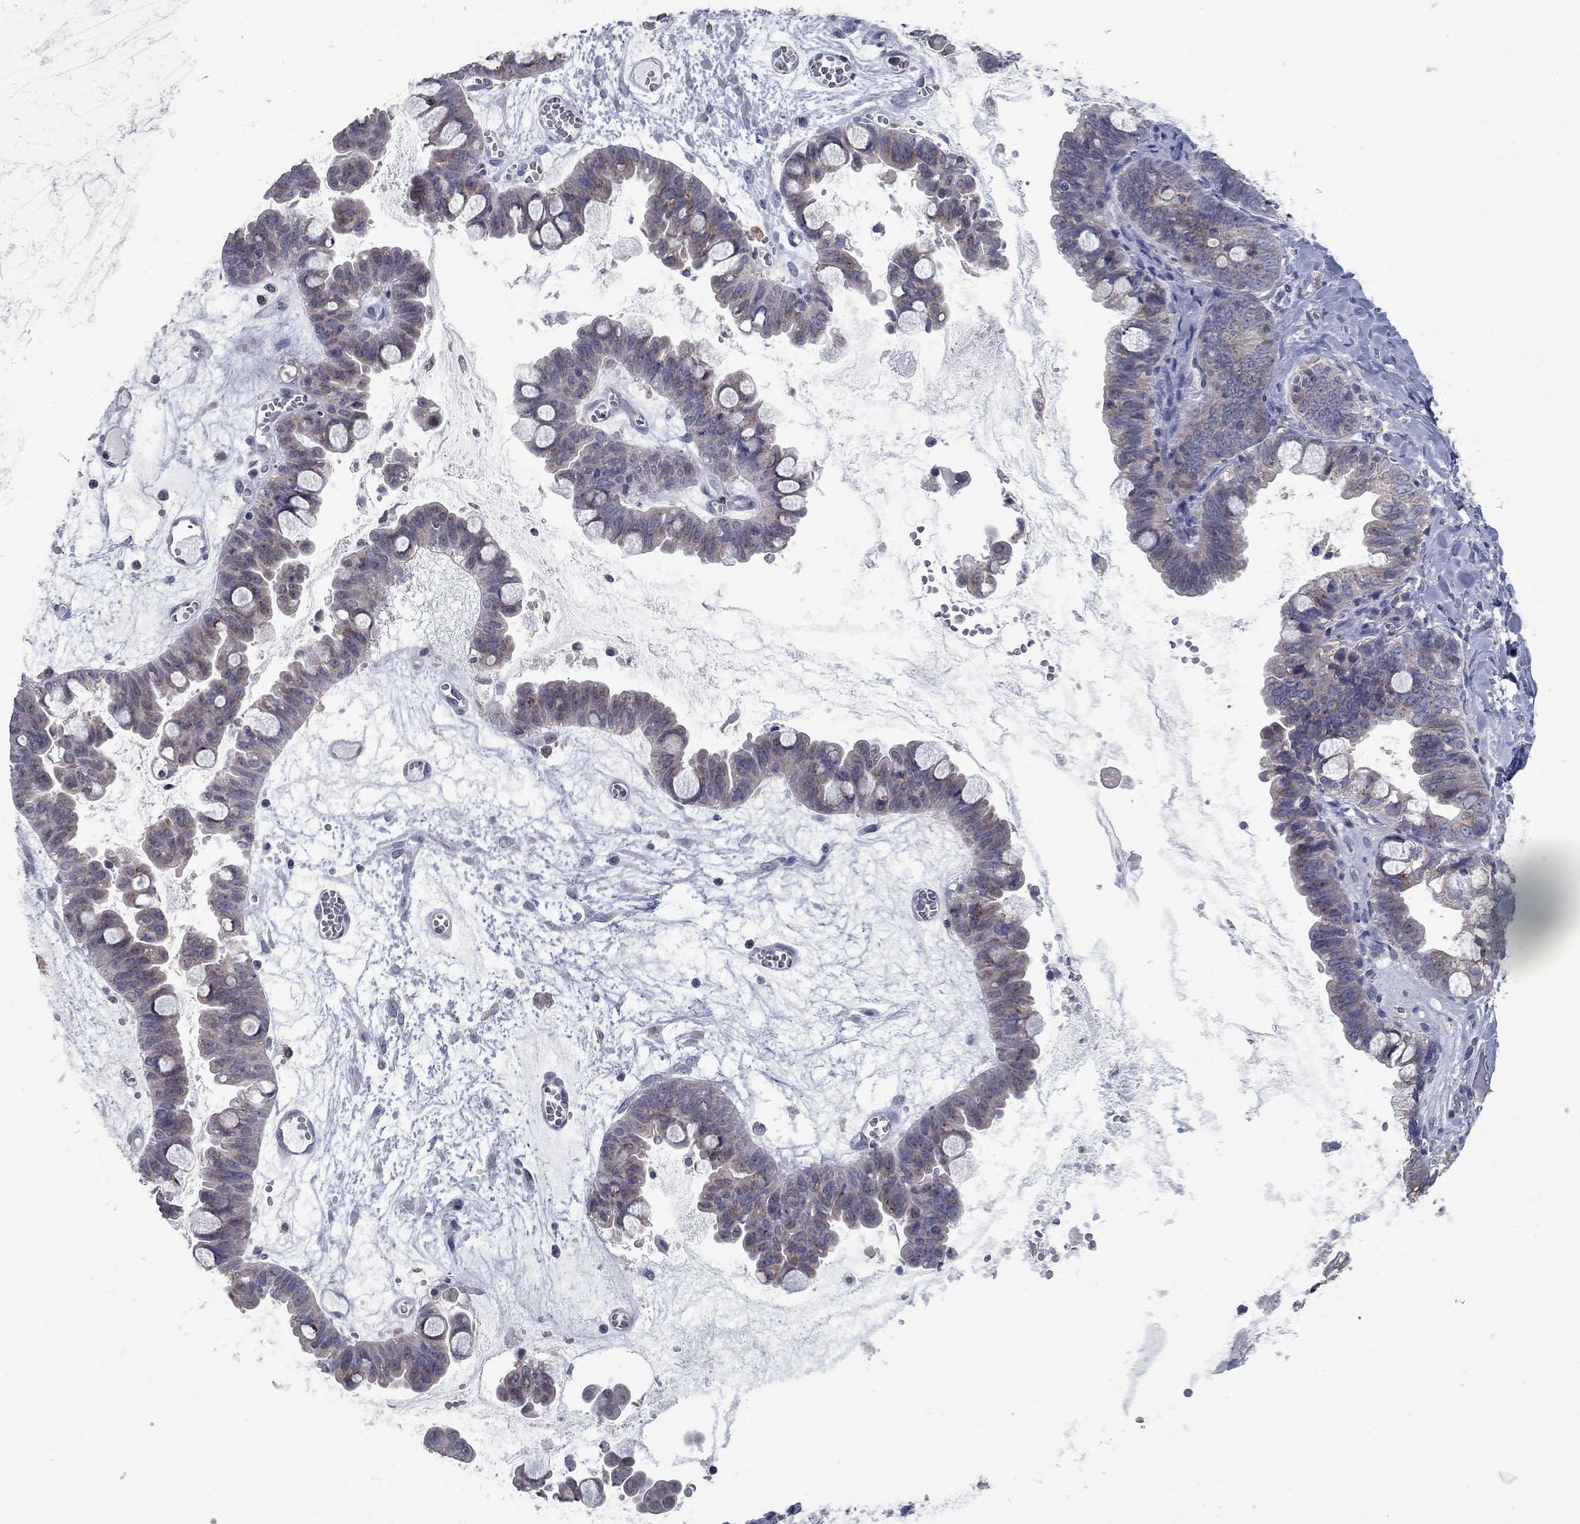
{"staining": {"intensity": "weak", "quantity": "25%-75%", "location": "cytoplasmic/membranous"}, "tissue": "ovarian cancer", "cell_type": "Tumor cells", "image_type": "cancer", "snomed": [{"axis": "morphology", "description": "Cystadenocarcinoma, mucinous, NOS"}, {"axis": "topography", "description": "Ovary"}], "caption": "Mucinous cystadenocarcinoma (ovarian) stained for a protein (brown) reveals weak cytoplasmic/membranous positive expression in about 25%-75% of tumor cells.", "gene": "KIAA0319L", "patient": {"sex": "female", "age": 63}}